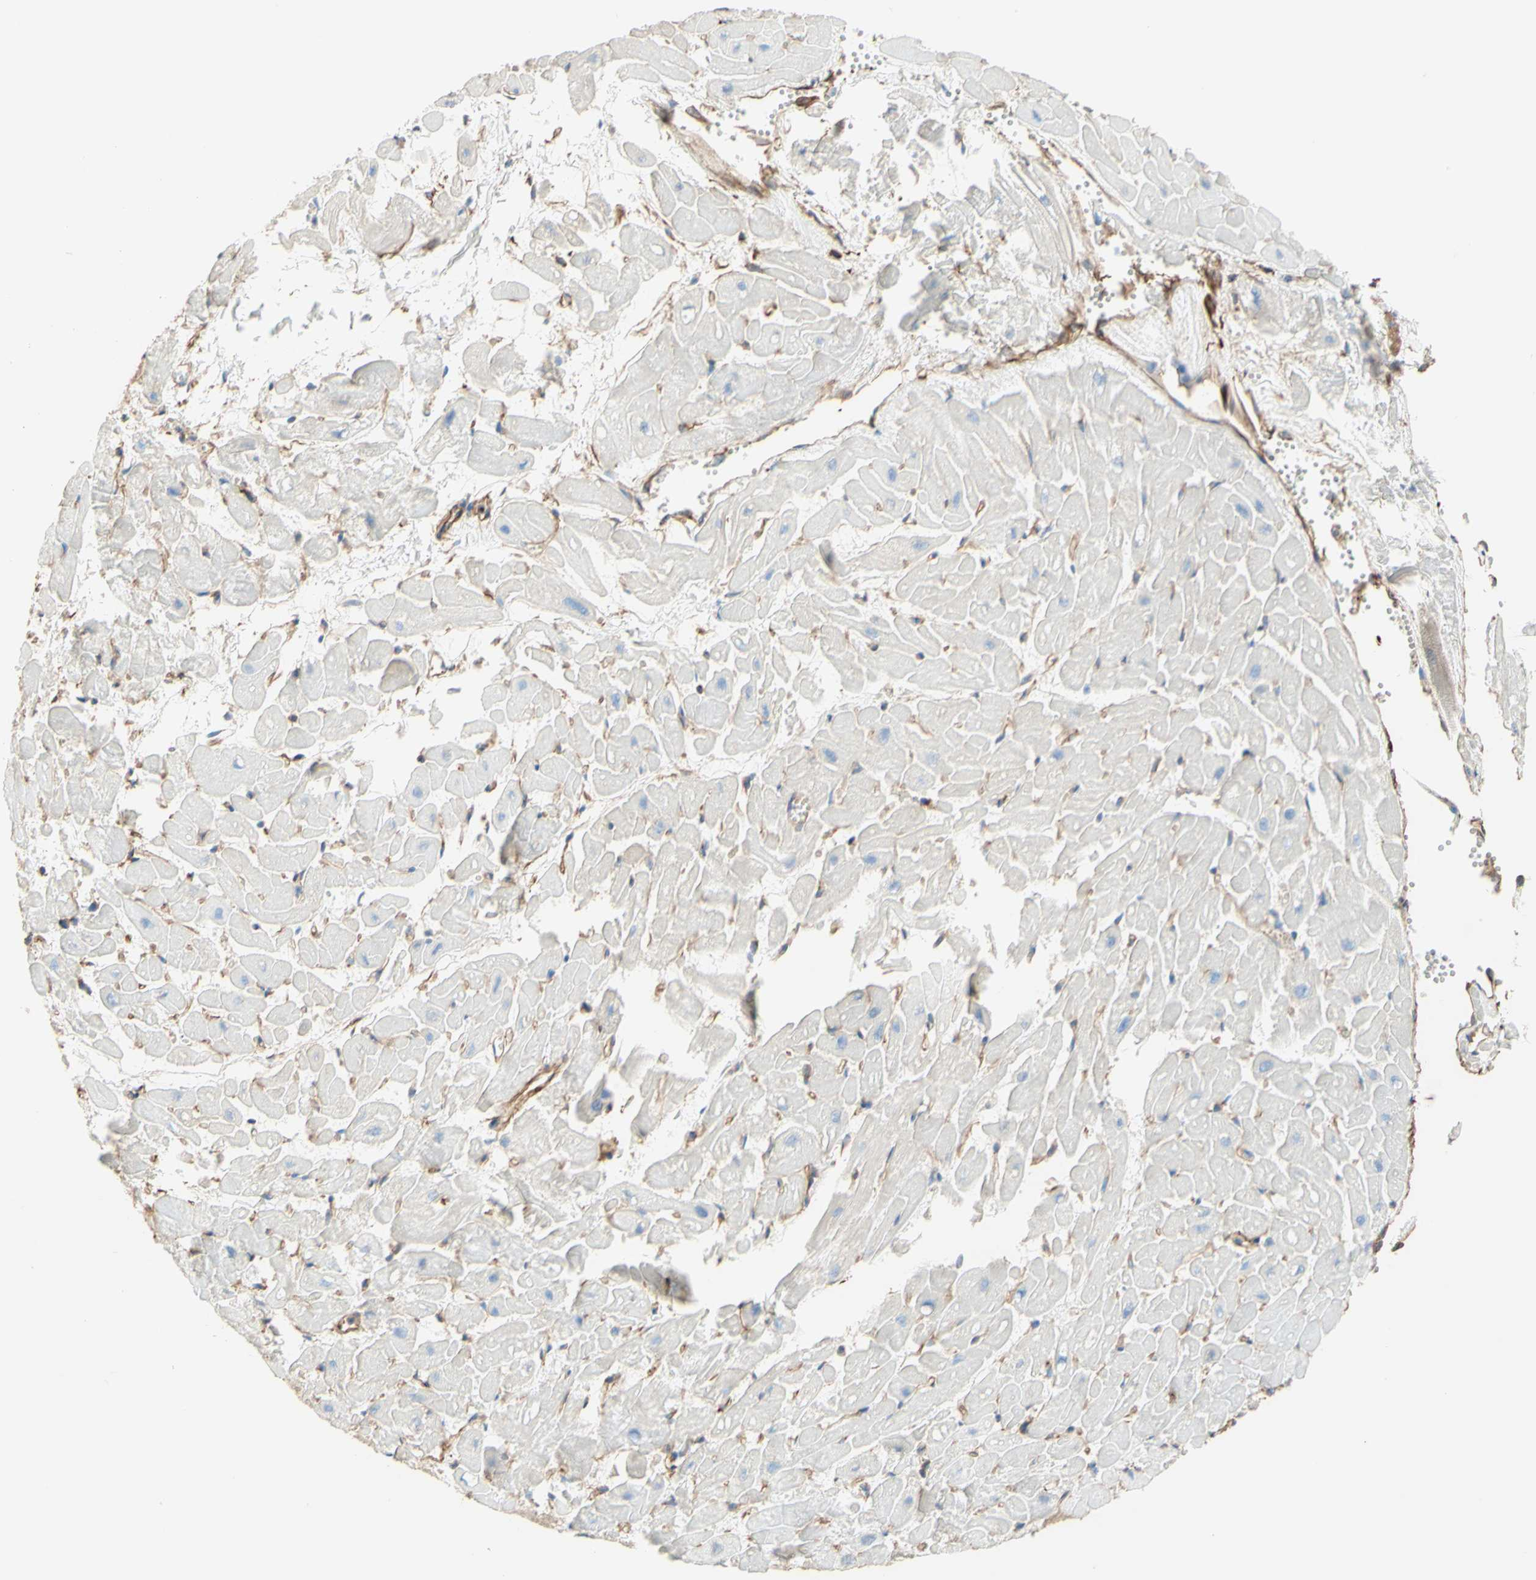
{"staining": {"intensity": "negative", "quantity": "none", "location": "none"}, "tissue": "heart muscle", "cell_type": "Cardiomyocytes", "image_type": "normal", "snomed": [{"axis": "morphology", "description": "Normal tissue, NOS"}, {"axis": "topography", "description": "Heart"}], "caption": "IHC of unremarkable human heart muscle exhibits no expression in cardiomyocytes. (Immunohistochemistry (ihc), brightfield microscopy, high magnification).", "gene": "ENDOD1", "patient": {"sex": "female", "age": 19}}